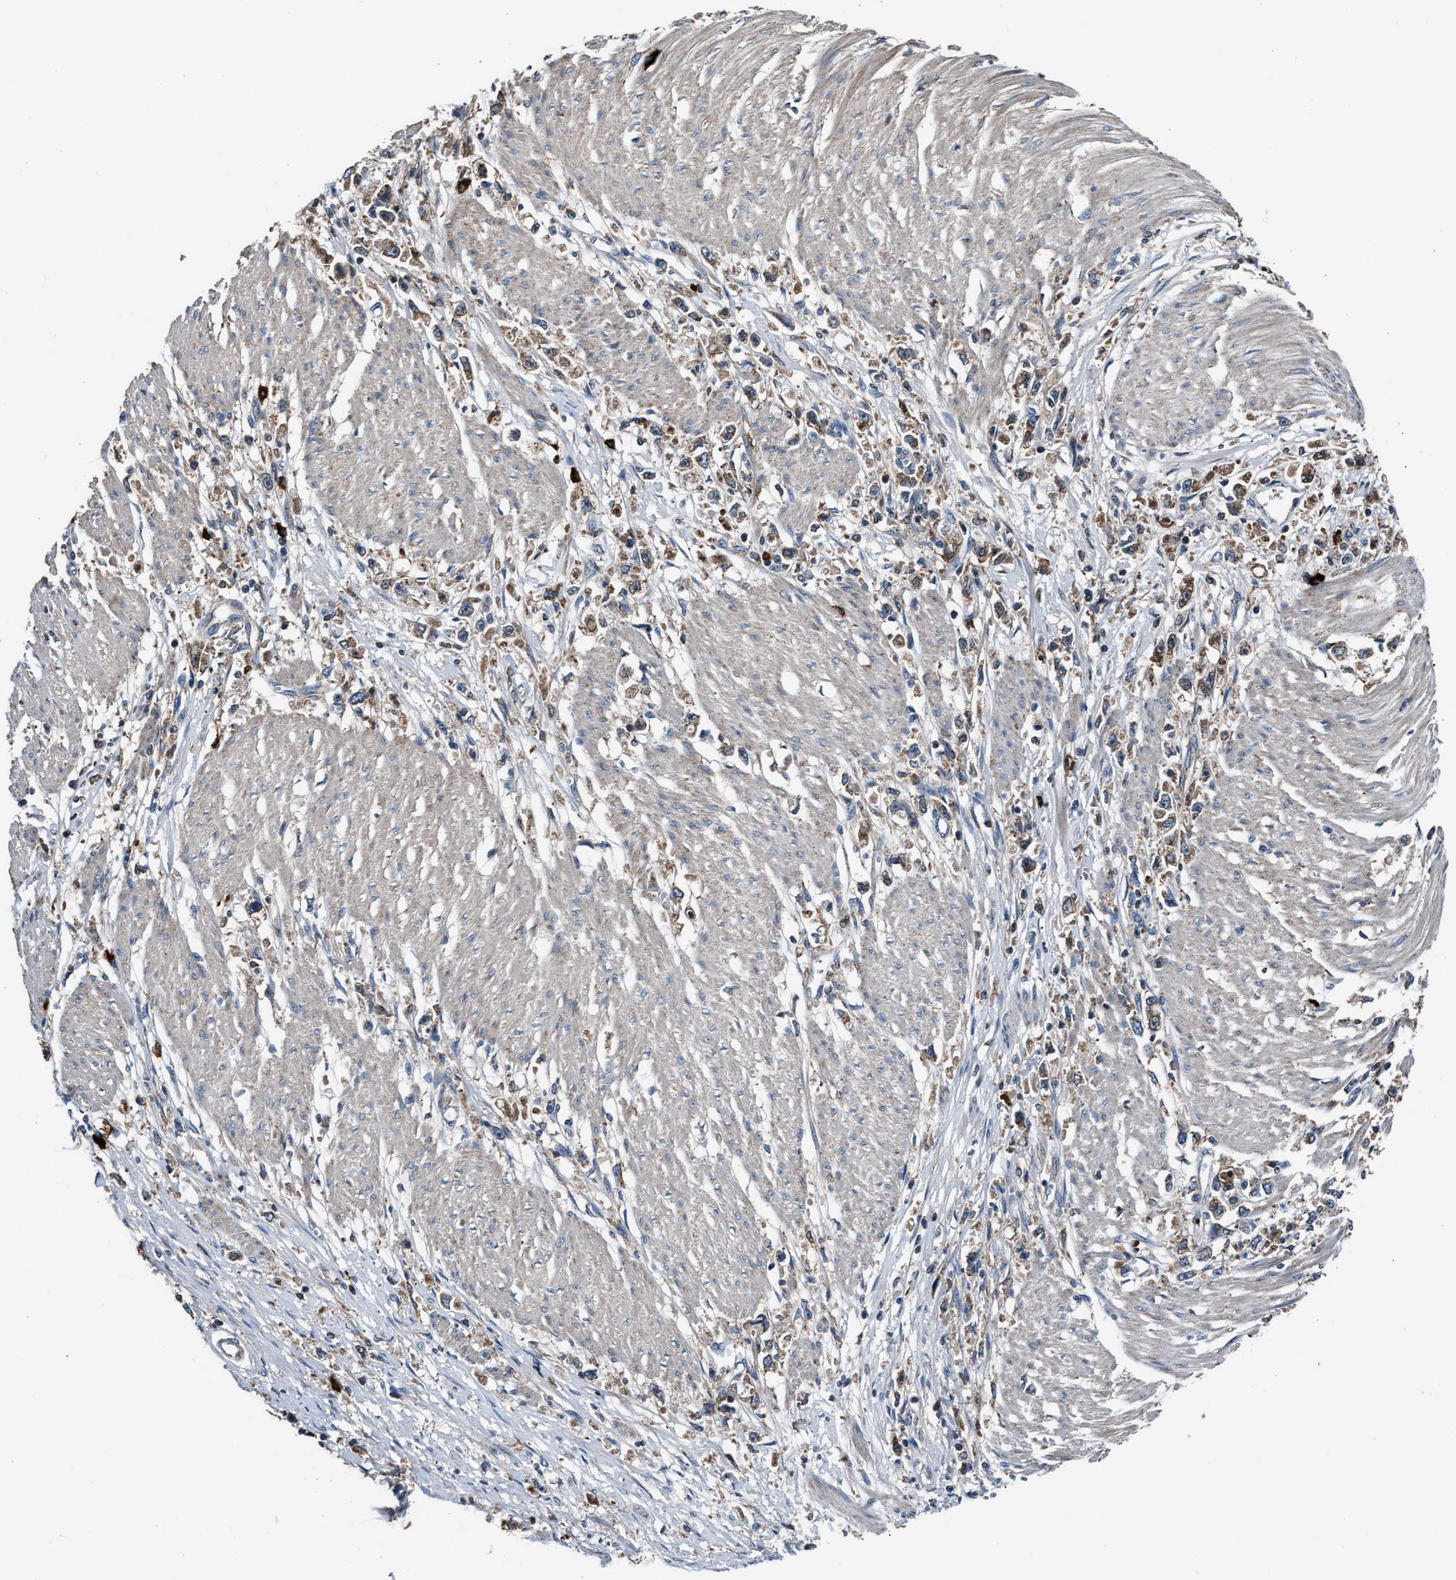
{"staining": {"intensity": "weak", "quantity": ">75%", "location": "cytoplasmic/membranous"}, "tissue": "stomach cancer", "cell_type": "Tumor cells", "image_type": "cancer", "snomed": [{"axis": "morphology", "description": "Adenocarcinoma, NOS"}, {"axis": "topography", "description": "Stomach"}], "caption": "Human adenocarcinoma (stomach) stained with a protein marker displays weak staining in tumor cells.", "gene": "FAM221A", "patient": {"sex": "female", "age": 59}}